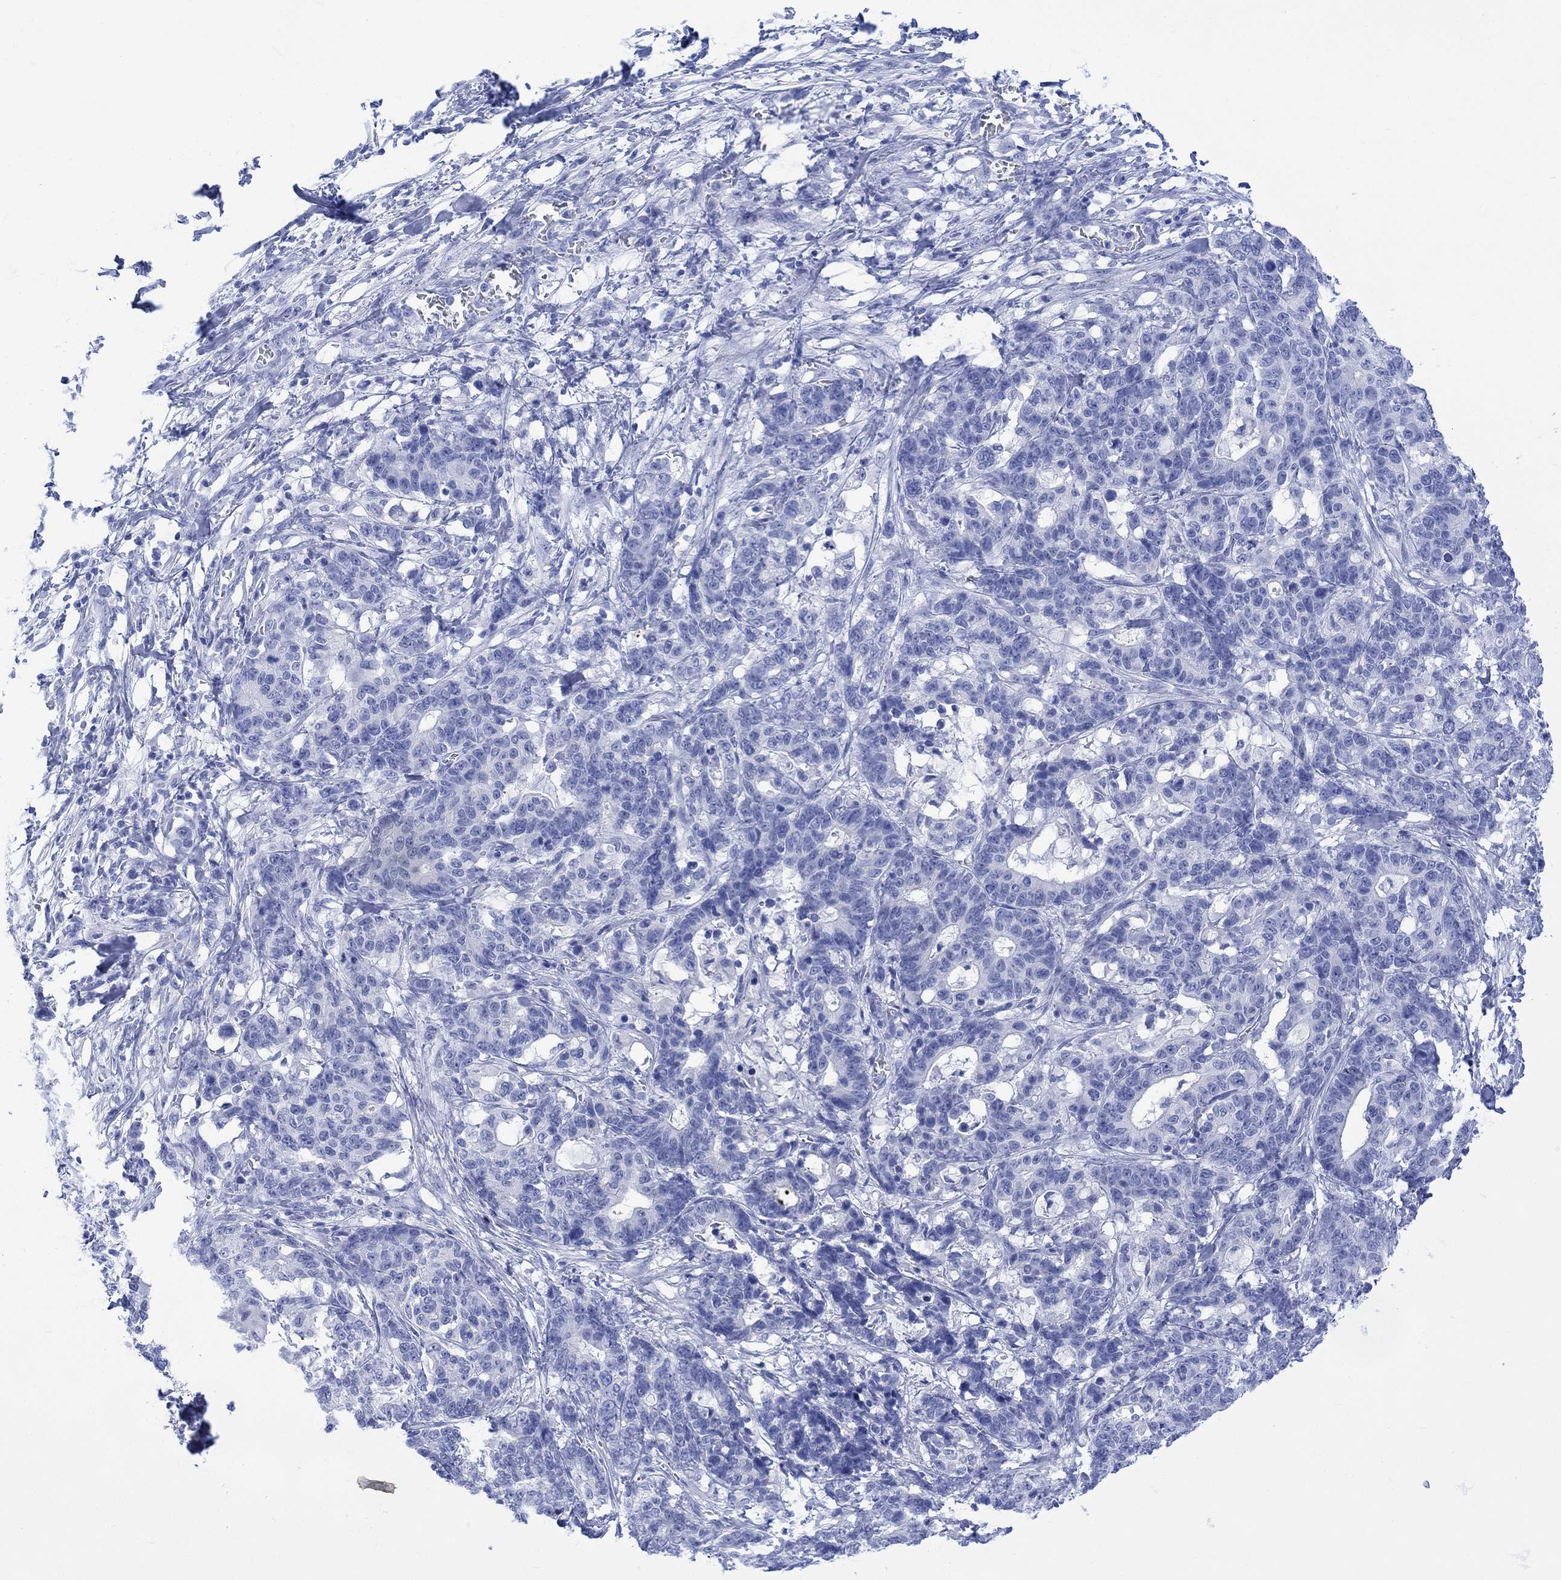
{"staining": {"intensity": "negative", "quantity": "none", "location": "none"}, "tissue": "stomach cancer", "cell_type": "Tumor cells", "image_type": "cancer", "snomed": [{"axis": "morphology", "description": "Normal tissue, NOS"}, {"axis": "morphology", "description": "Adenocarcinoma, NOS"}, {"axis": "topography", "description": "Stomach"}], "caption": "There is no significant positivity in tumor cells of stomach adenocarcinoma.", "gene": "CELF4", "patient": {"sex": "female", "age": 64}}